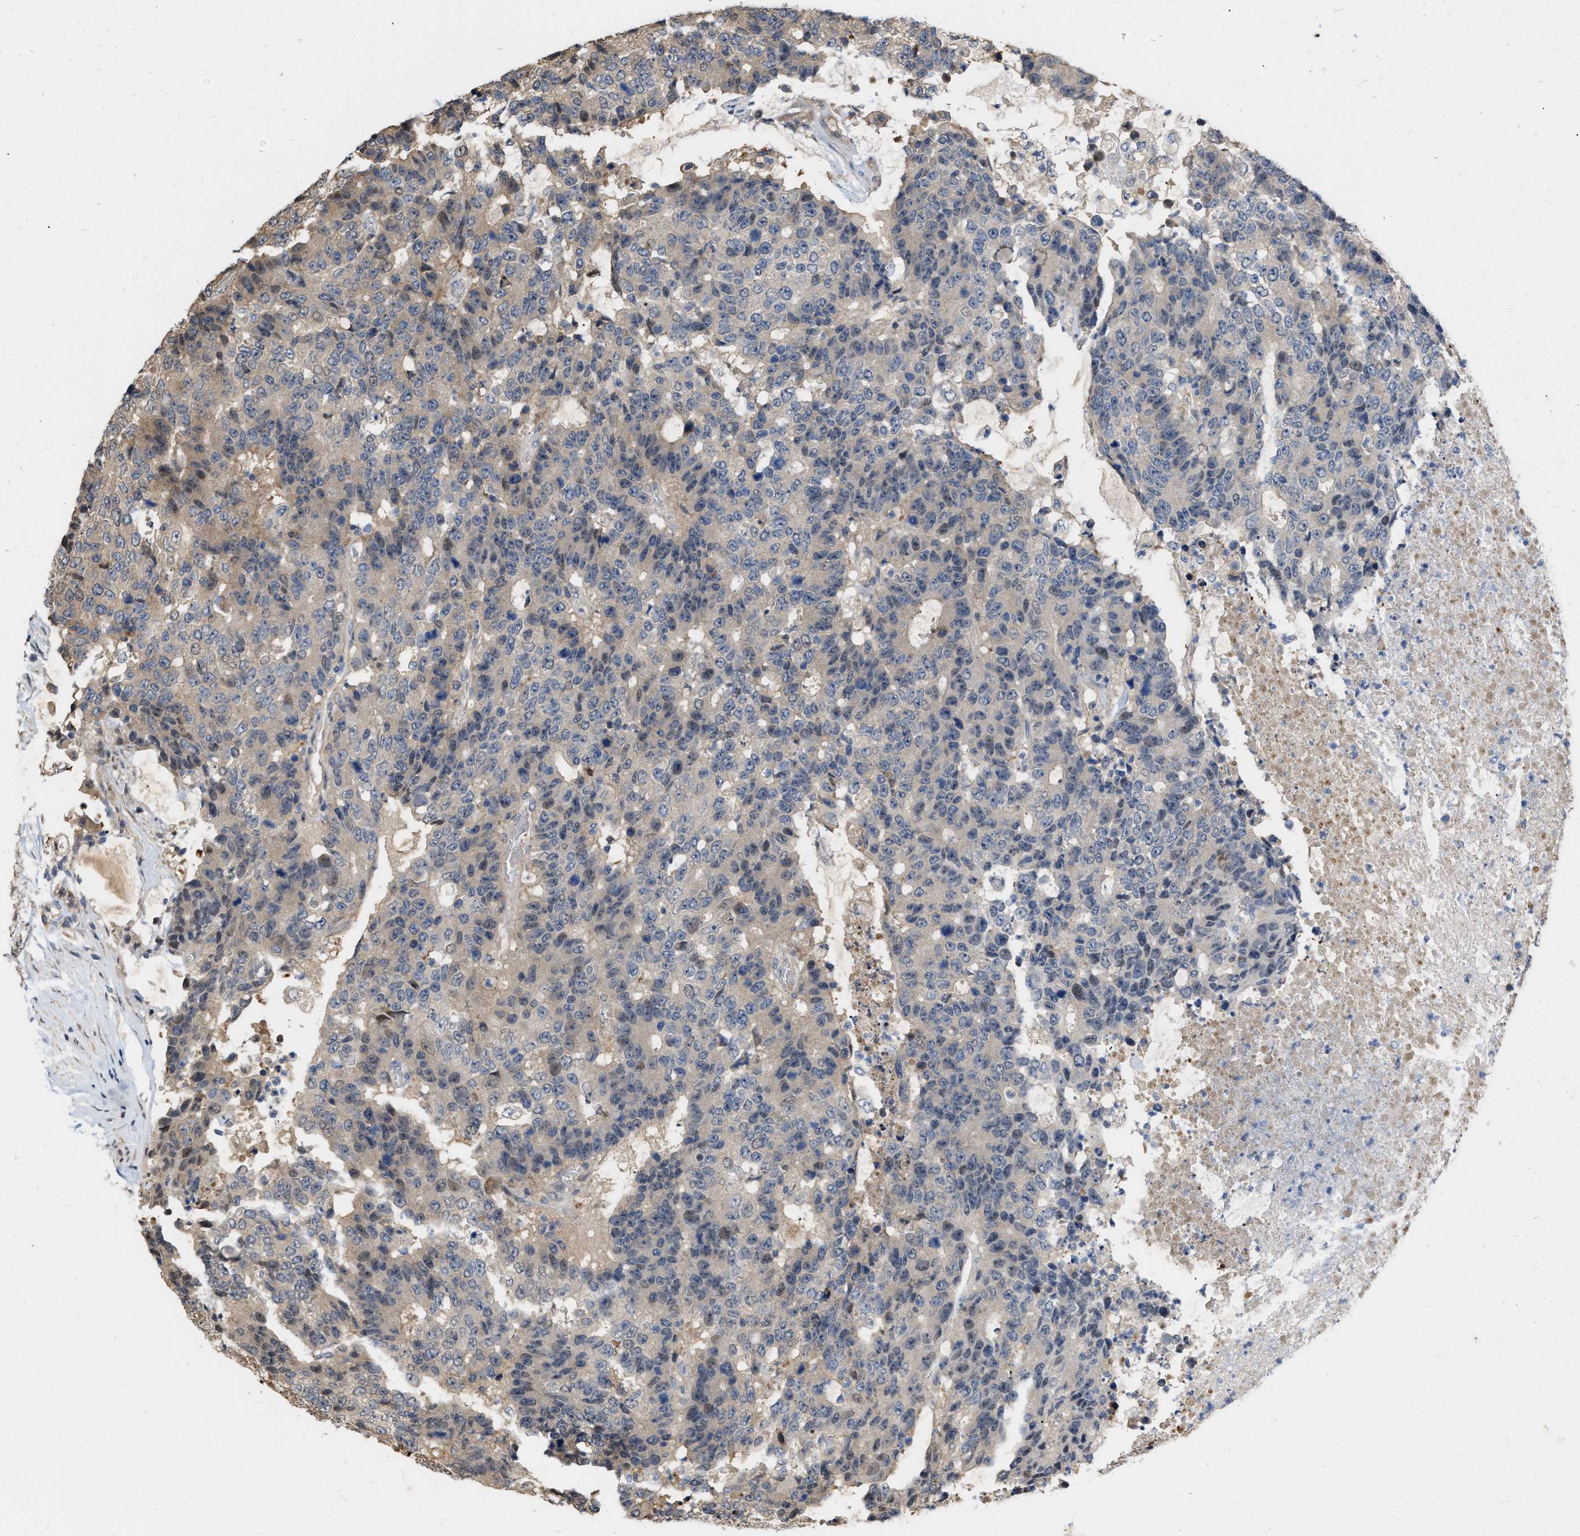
{"staining": {"intensity": "weak", "quantity": "<25%", "location": "cytoplasmic/membranous,nuclear"}, "tissue": "colorectal cancer", "cell_type": "Tumor cells", "image_type": "cancer", "snomed": [{"axis": "morphology", "description": "Adenocarcinoma, NOS"}, {"axis": "topography", "description": "Colon"}], "caption": "DAB immunohistochemical staining of human adenocarcinoma (colorectal) displays no significant positivity in tumor cells.", "gene": "CSNK1A1", "patient": {"sex": "female", "age": 86}}